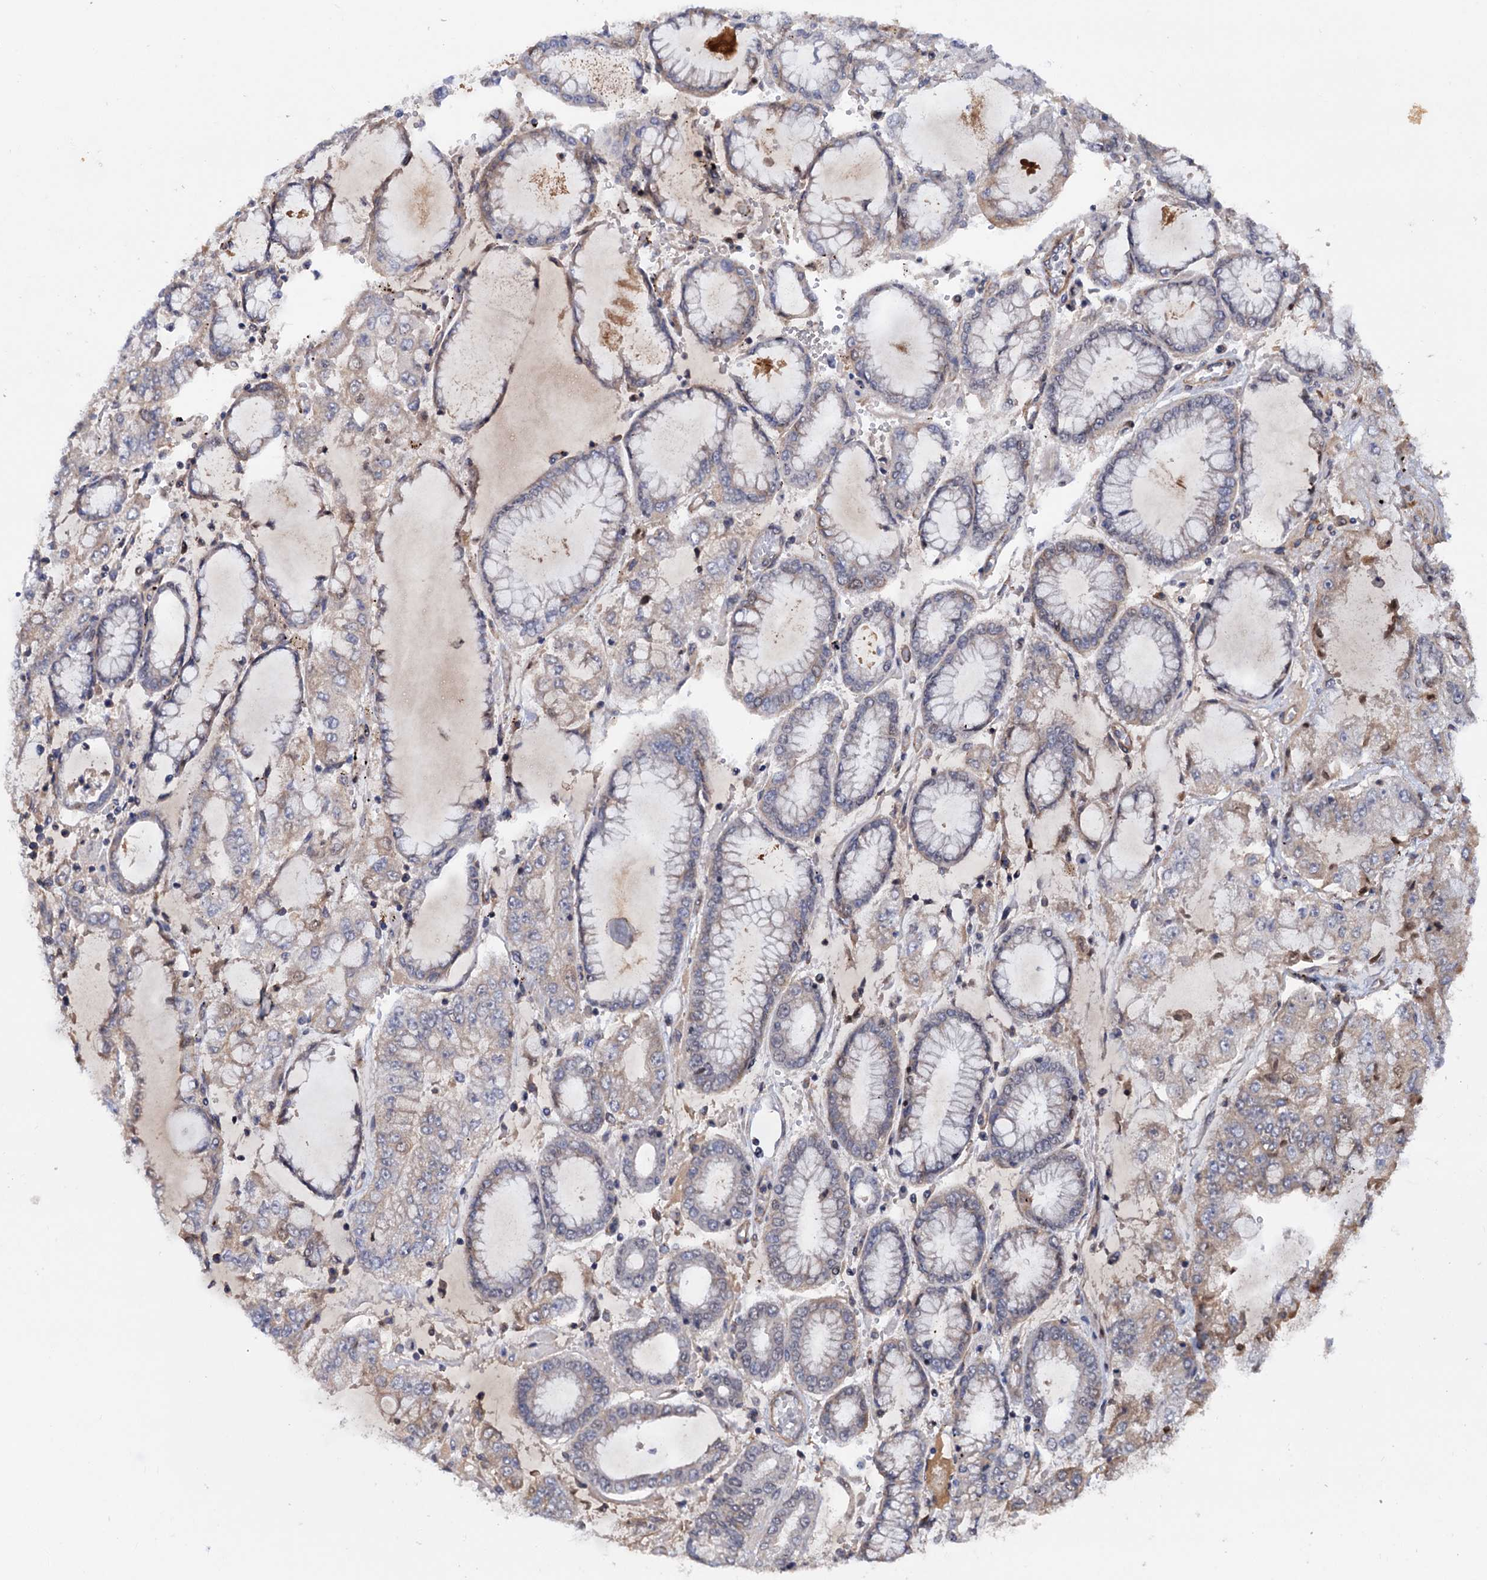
{"staining": {"intensity": "weak", "quantity": "25%-75%", "location": "cytoplasmic/membranous"}, "tissue": "stomach cancer", "cell_type": "Tumor cells", "image_type": "cancer", "snomed": [{"axis": "morphology", "description": "Adenocarcinoma, NOS"}, {"axis": "topography", "description": "Stomach"}], "caption": "Human stomach cancer (adenocarcinoma) stained with a brown dye exhibits weak cytoplasmic/membranous positive staining in about 25%-75% of tumor cells.", "gene": "TBC1D12", "patient": {"sex": "male", "age": 76}}